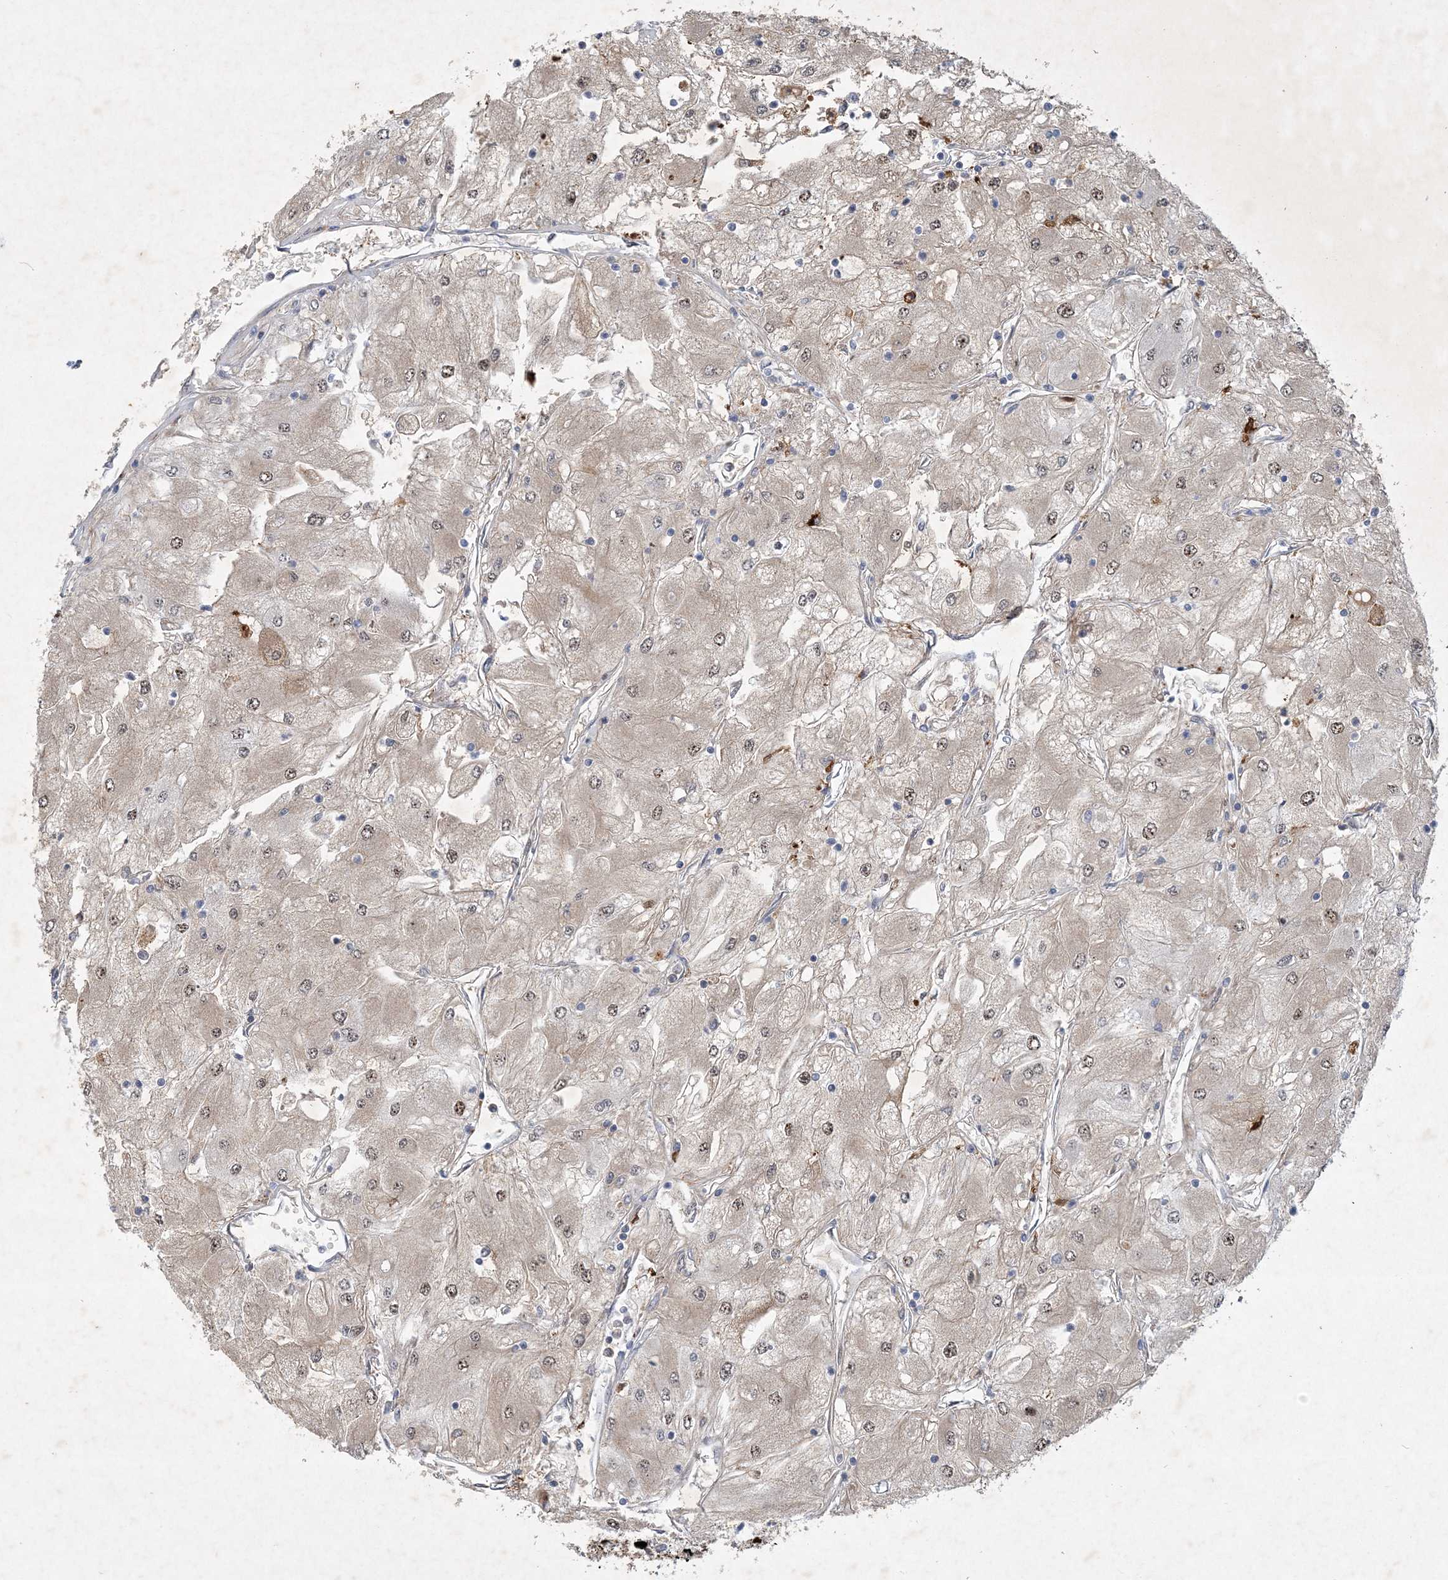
{"staining": {"intensity": "weak", "quantity": "25%-75%", "location": "cytoplasmic/membranous,nuclear"}, "tissue": "renal cancer", "cell_type": "Tumor cells", "image_type": "cancer", "snomed": [{"axis": "morphology", "description": "Adenocarcinoma, NOS"}, {"axis": "topography", "description": "Kidney"}], "caption": "The histopathology image displays a brown stain indicating the presence of a protein in the cytoplasmic/membranous and nuclear of tumor cells in adenocarcinoma (renal).", "gene": "THG1L", "patient": {"sex": "male", "age": 80}}